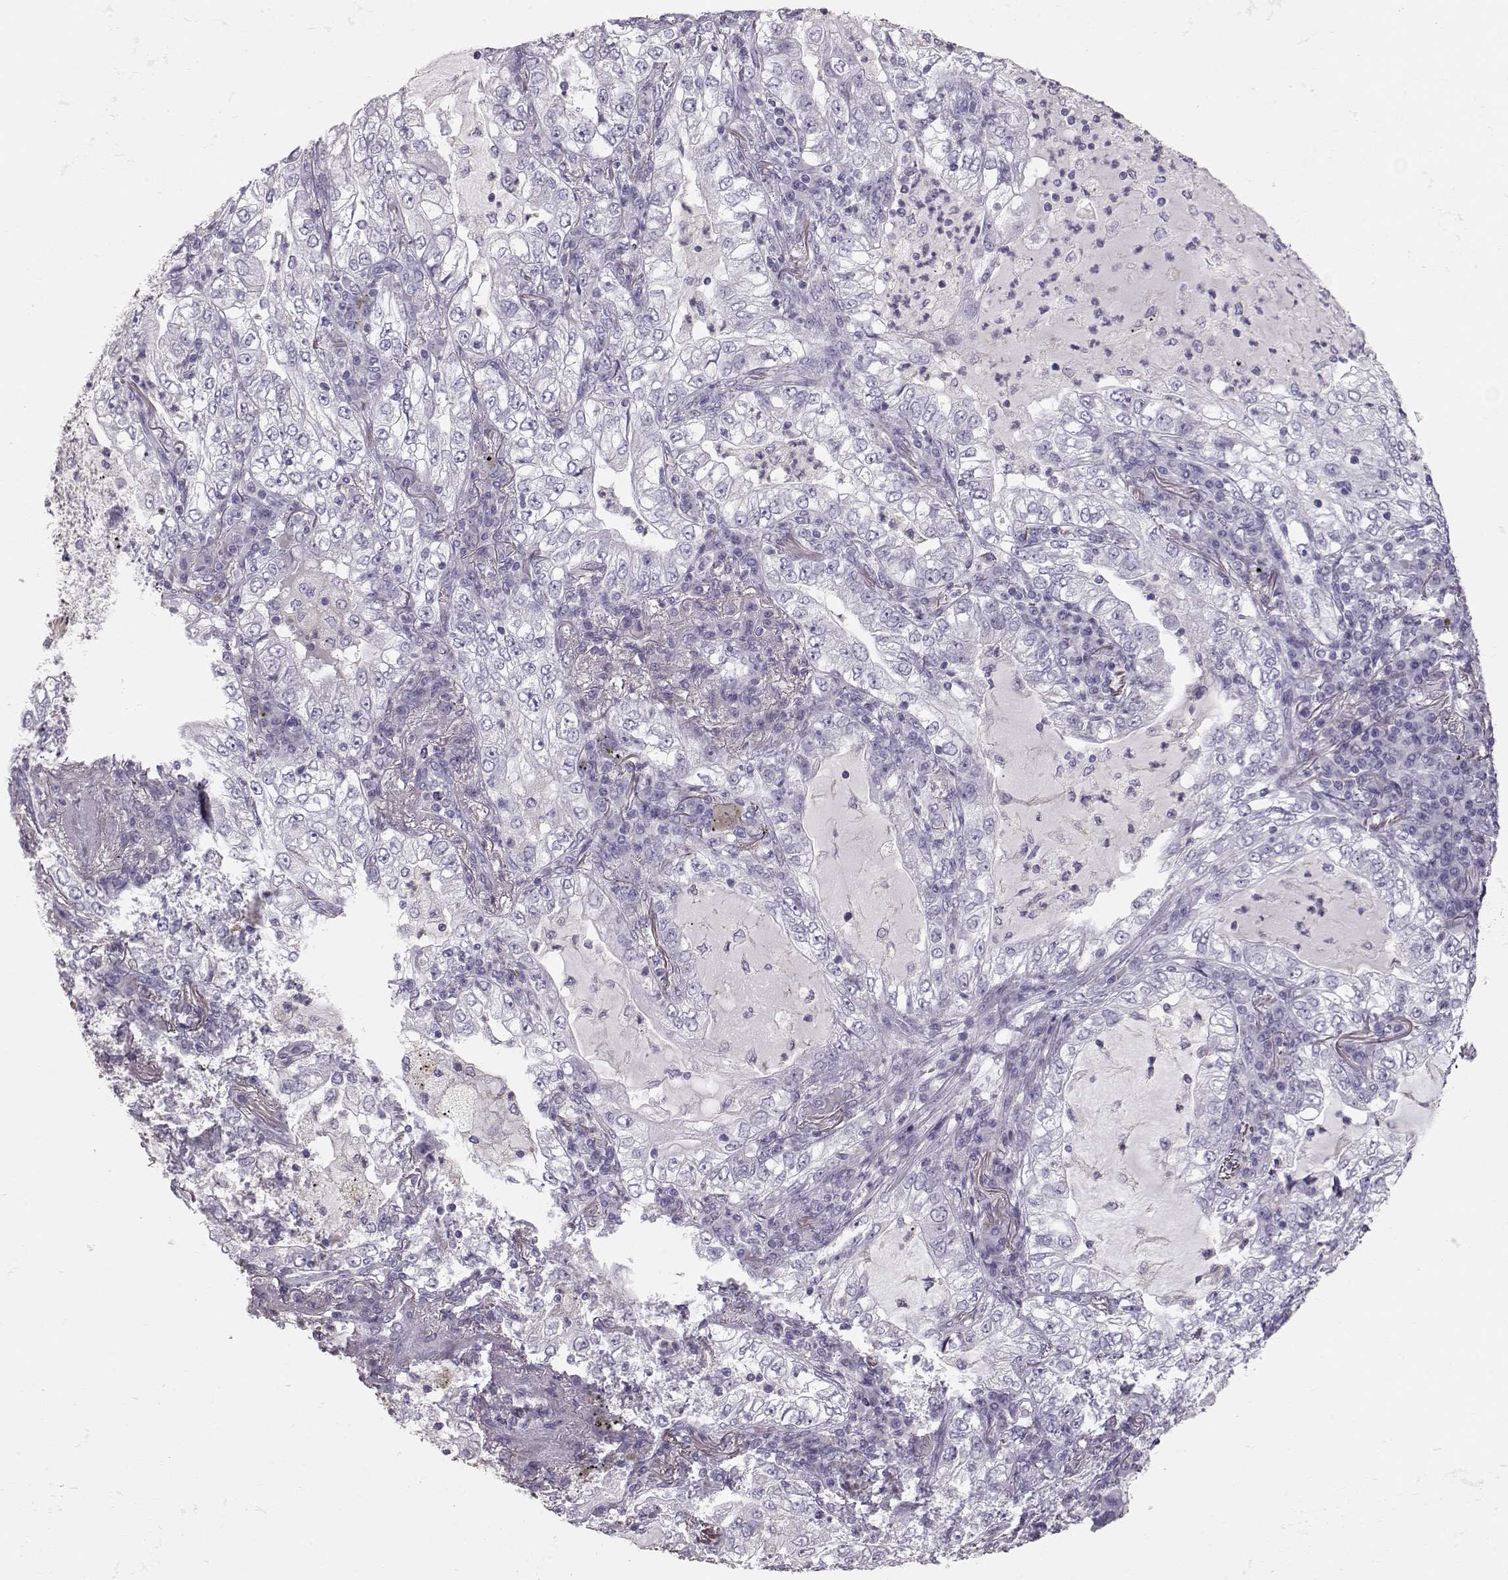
{"staining": {"intensity": "negative", "quantity": "none", "location": "none"}, "tissue": "lung cancer", "cell_type": "Tumor cells", "image_type": "cancer", "snomed": [{"axis": "morphology", "description": "Adenocarcinoma, NOS"}, {"axis": "topography", "description": "Lung"}], "caption": "Immunohistochemistry (IHC) histopathology image of neoplastic tissue: adenocarcinoma (lung) stained with DAB demonstrates no significant protein positivity in tumor cells.", "gene": "POU1F1", "patient": {"sex": "female", "age": 73}}